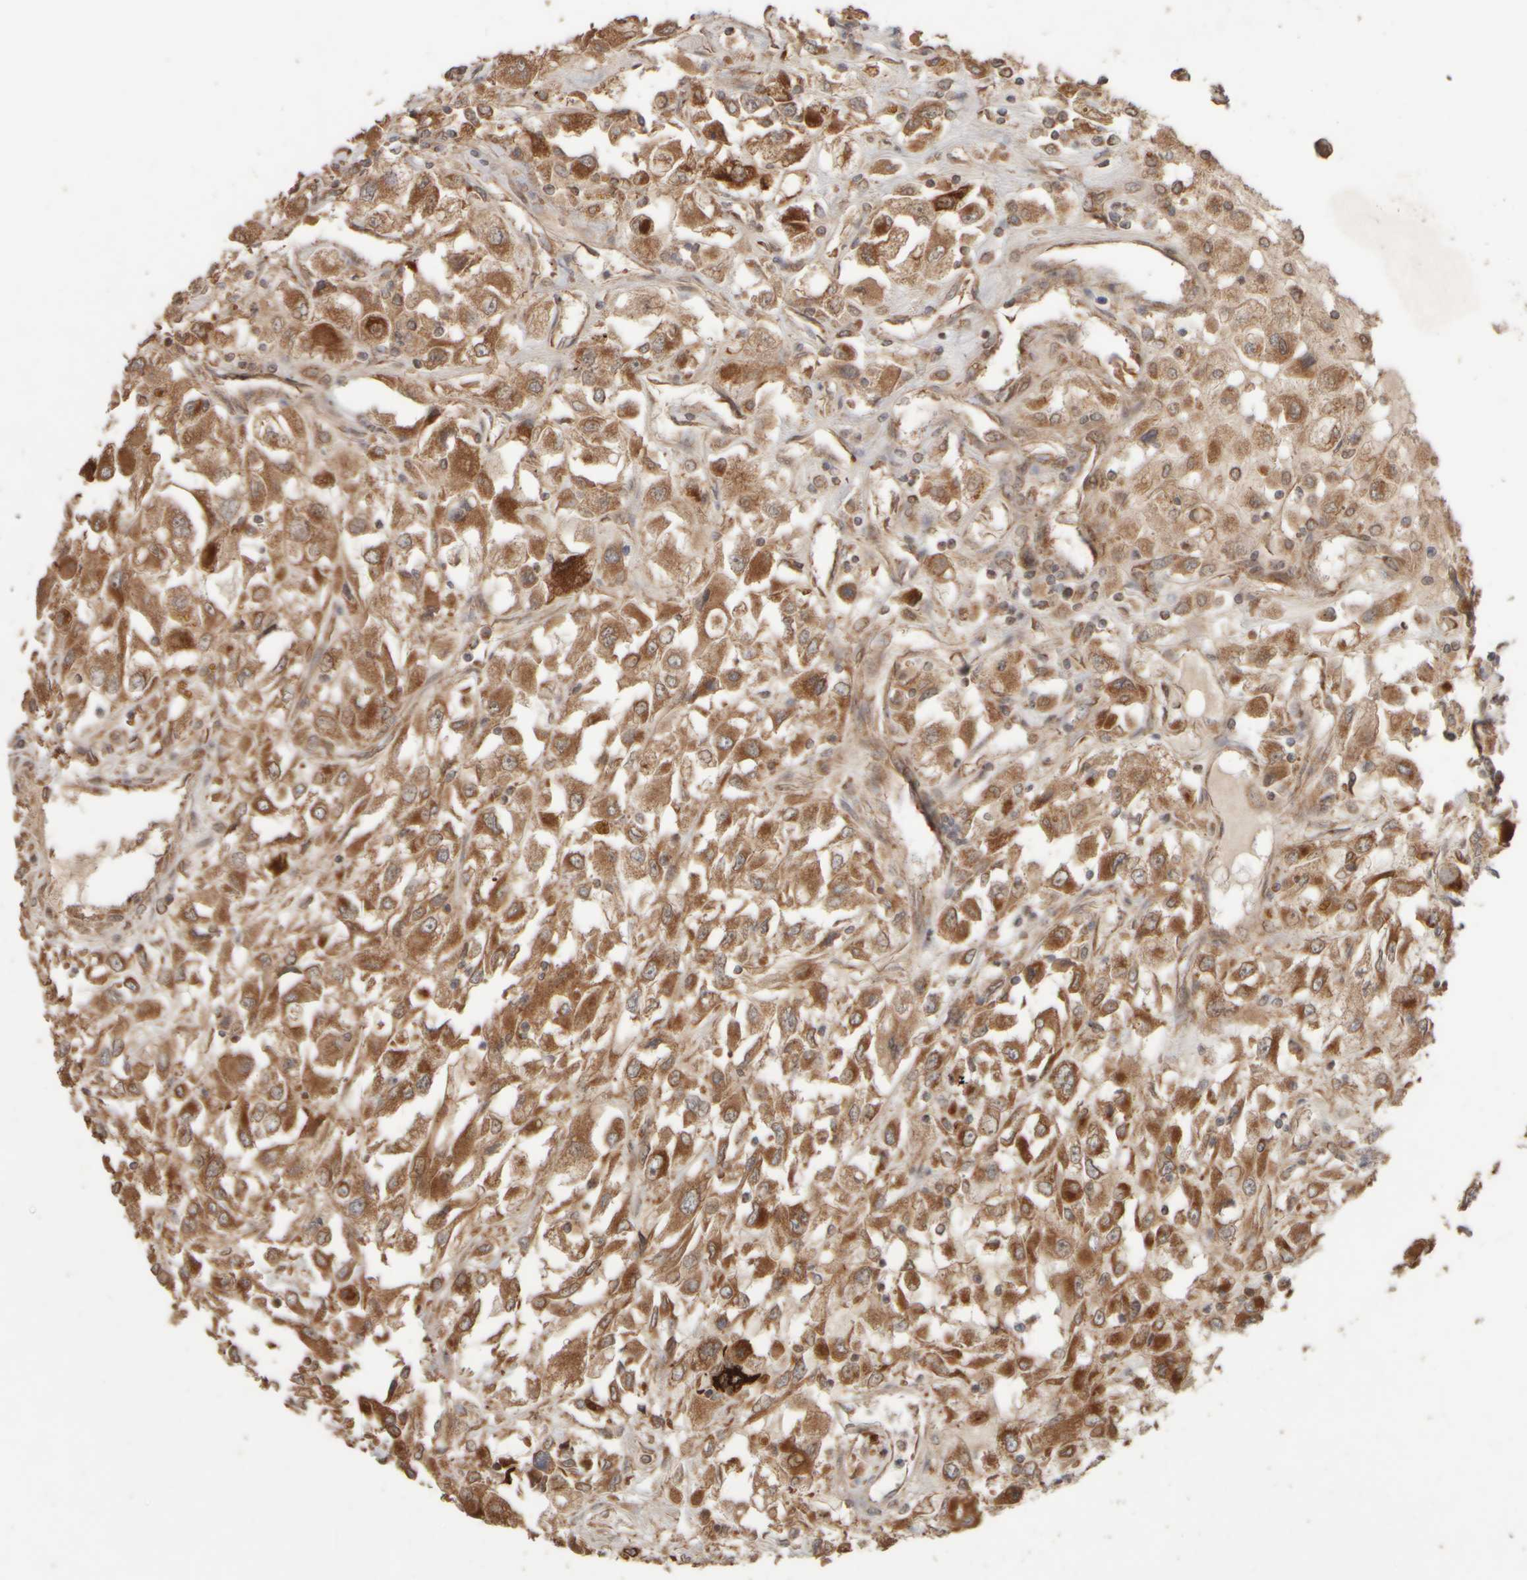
{"staining": {"intensity": "strong", "quantity": ">75%", "location": "cytoplasmic/membranous"}, "tissue": "renal cancer", "cell_type": "Tumor cells", "image_type": "cancer", "snomed": [{"axis": "morphology", "description": "Adenocarcinoma, NOS"}, {"axis": "topography", "description": "Kidney"}], "caption": "Immunohistochemical staining of renal cancer (adenocarcinoma) shows high levels of strong cytoplasmic/membranous protein staining in approximately >75% of tumor cells.", "gene": "EIF2B3", "patient": {"sex": "female", "age": 52}}